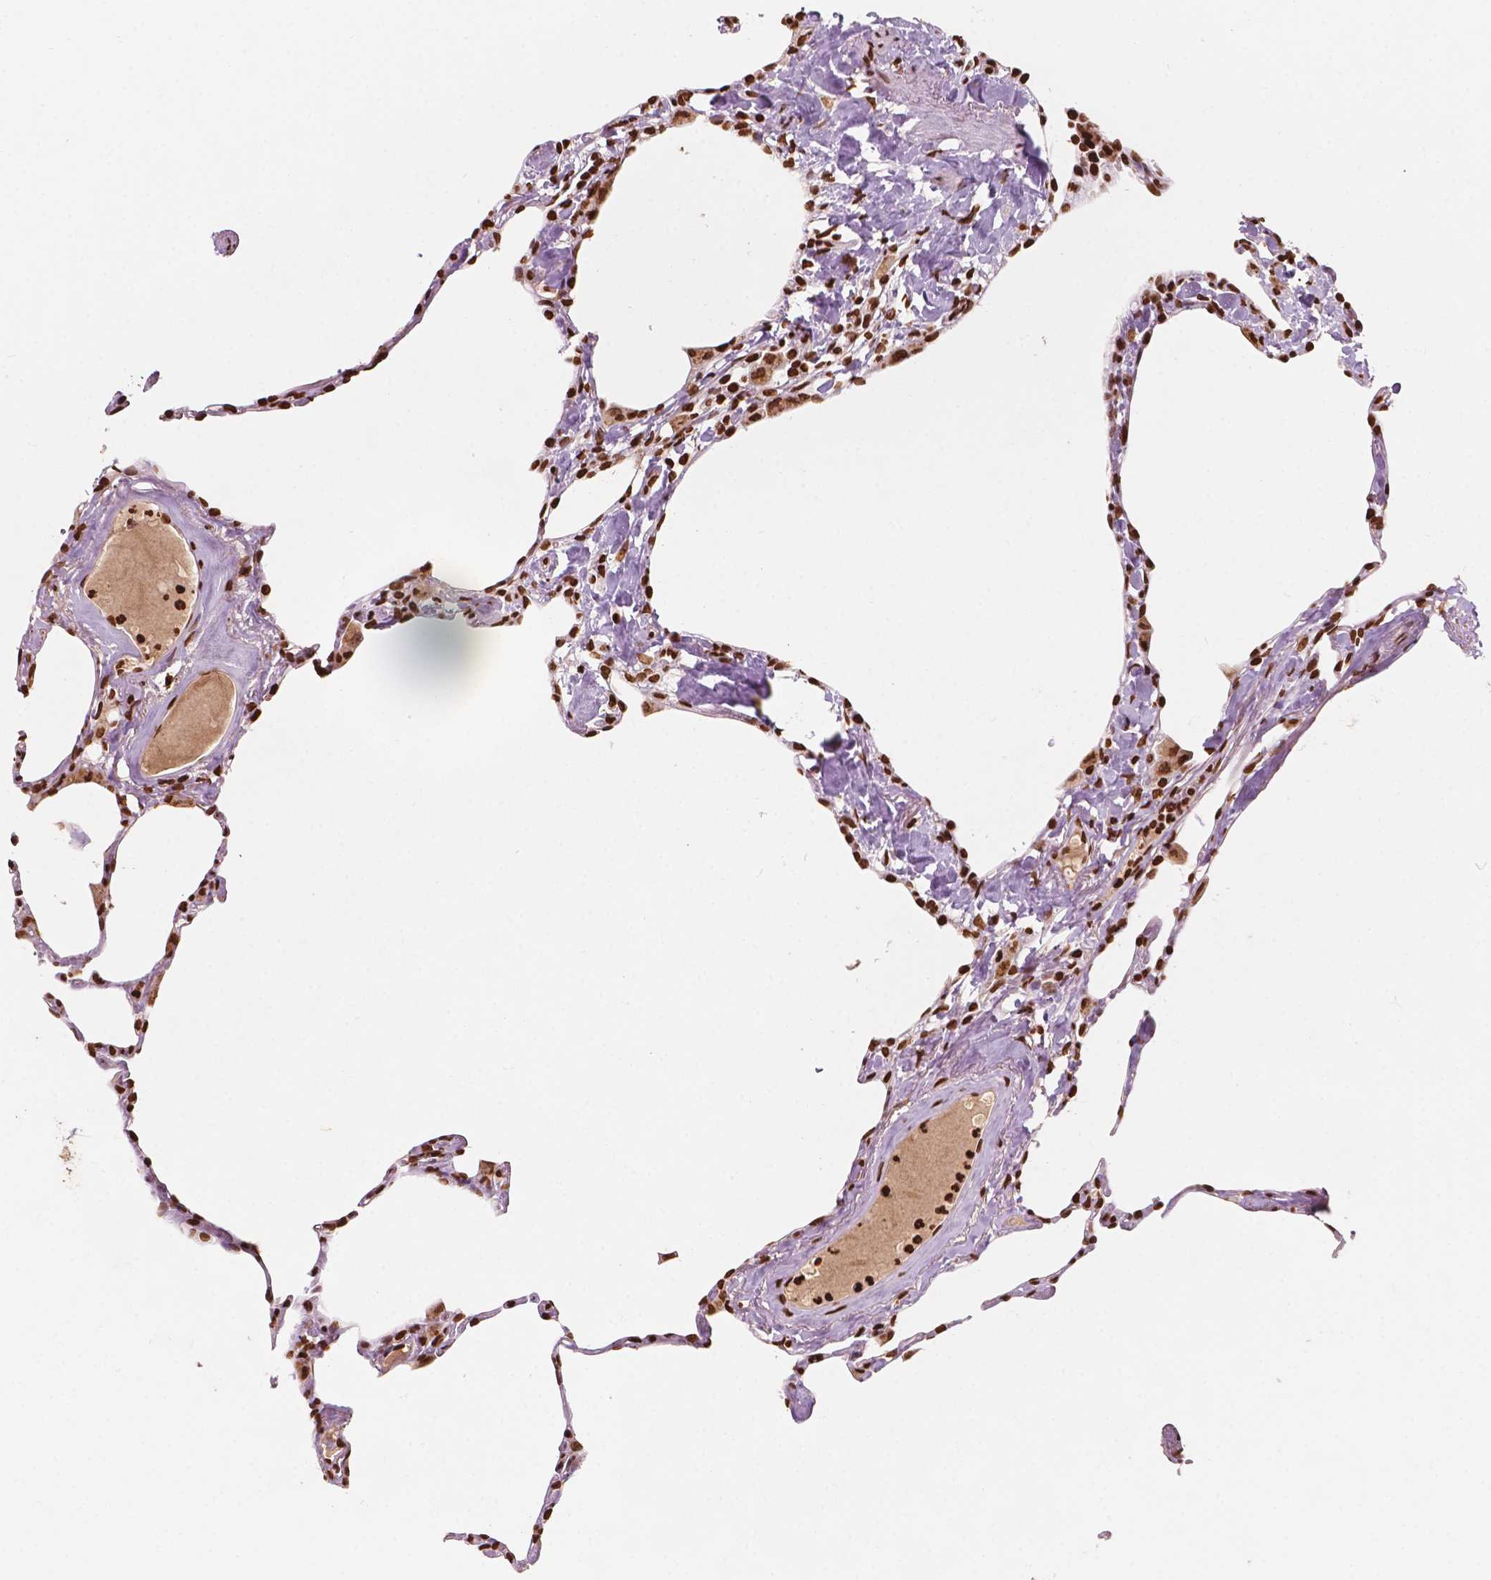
{"staining": {"intensity": "strong", "quantity": ">75%", "location": "nuclear"}, "tissue": "lung", "cell_type": "Alveolar cells", "image_type": "normal", "snomed": [{"axis": "morphology", "description": "Normal tissue, NOS"}, {"axis": "topography", "description": "Lung"}], "caption": "The image shows a brown stain indicating the presence of a protein in the nuclear of alveolar cells in lung. Immunohistochemistry stains the protein of interest in brown and the nuclei are stained blue.", "gene": "H3C7", "patient": {"sex": "male", "age": 65}}